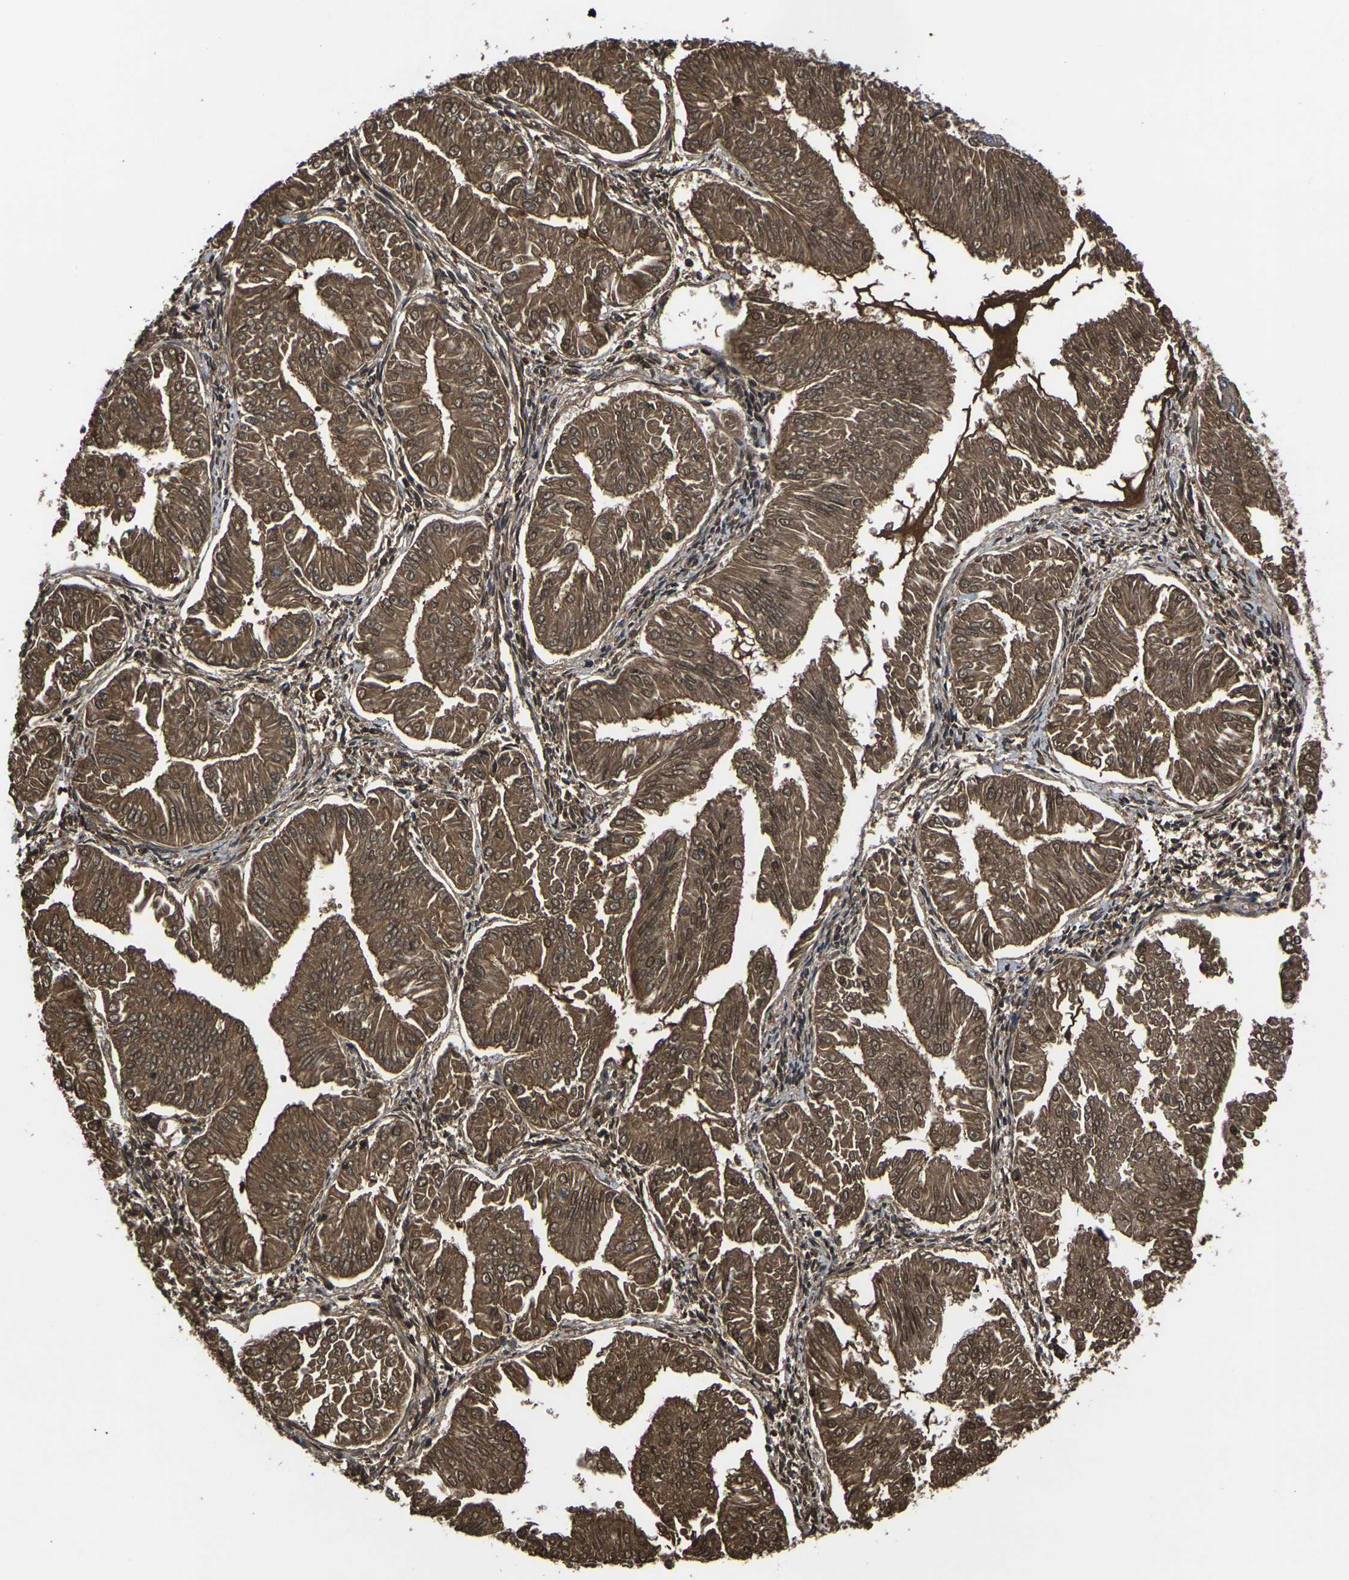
{"staining": {"intensity": "strong", "quantity": ">75%", "location": "cytoplasmic/membranous,nuclear"}, "tissue": "endometrial cancer", "cell_type": "Tumor cells", "image_type": "cancer", "snomed": [{"axis": "morphology", "description": "Adenocarcinoma, NOS"}, {"axis": "topography", "description": "Endometrium"}], "caption": "Immunohistochemical staining of human endometrial cancer (adenocarcinoma) demonstrates high levels of strong cytoplasmic/membranous and nuclear expression in about >75% of tumor cells.", "gene": "HSPG2", "patient": {"sex": "female", "age": 53}}